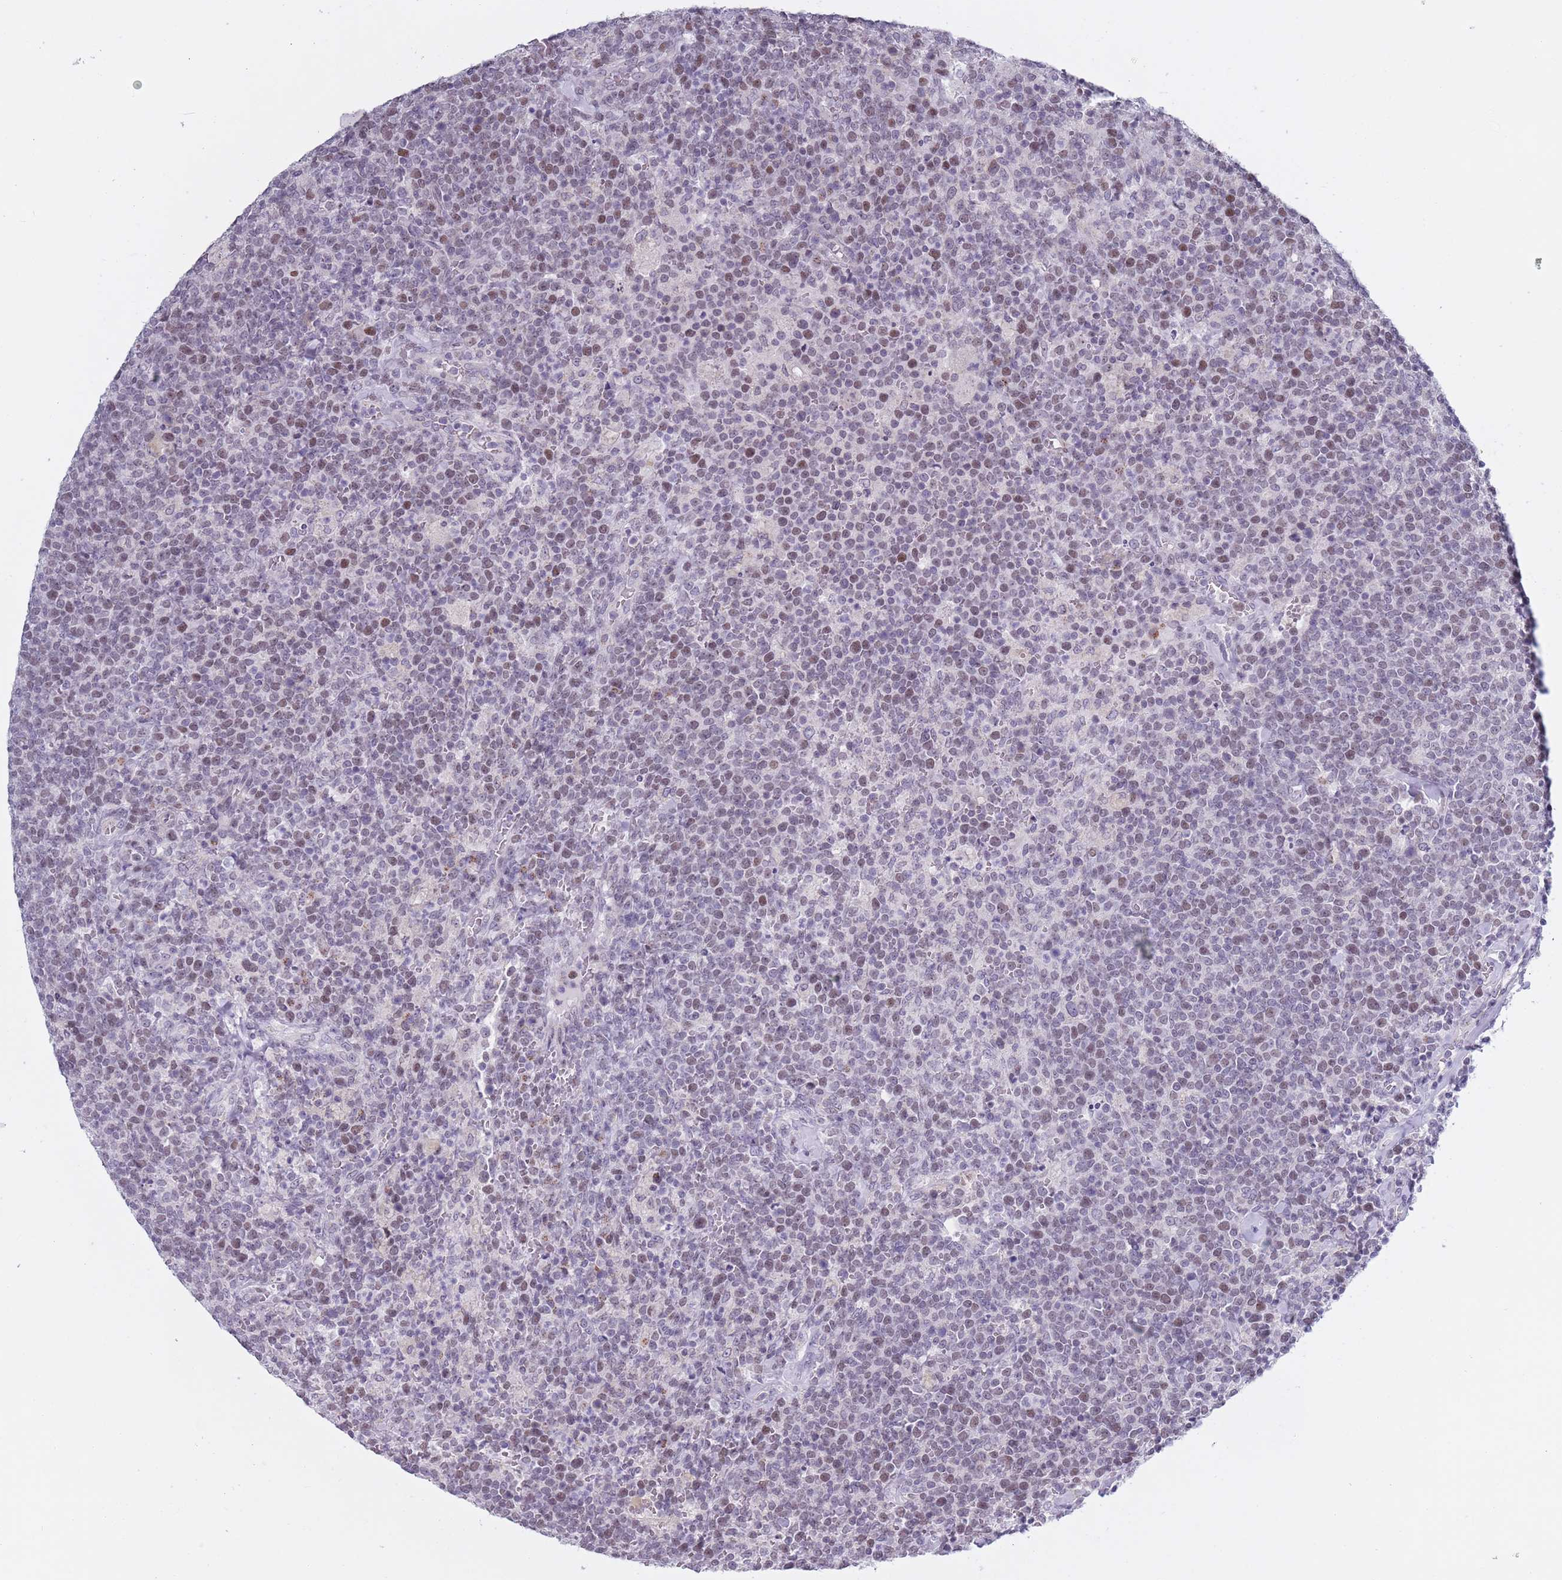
{"staining": {"intensity": "weak", "quantity": "<25%", "location": "nuclear"}, "tissue": "lymphoma", "cell_type": "Tumor cells", "image_type": "cancer", "snomed": [{"axis": "morphology", "description": "Malignant lymphoma, non-Hodgkin's type, High grade"}, {"axis": "topography", "description": "Lymph node"}], "caption": "Immunohistochemistry (IHC) photomicrograph of neoplastic tissue: human lymphoma stained with DAB (3,3'-diaminobenzidine) exhibits no significant protein staining in tumor cells. (DAB immunohistochemistry, high magnification).", "gene": "ZKSCAN2", "patient": {"sex": "male", "age": 61}}